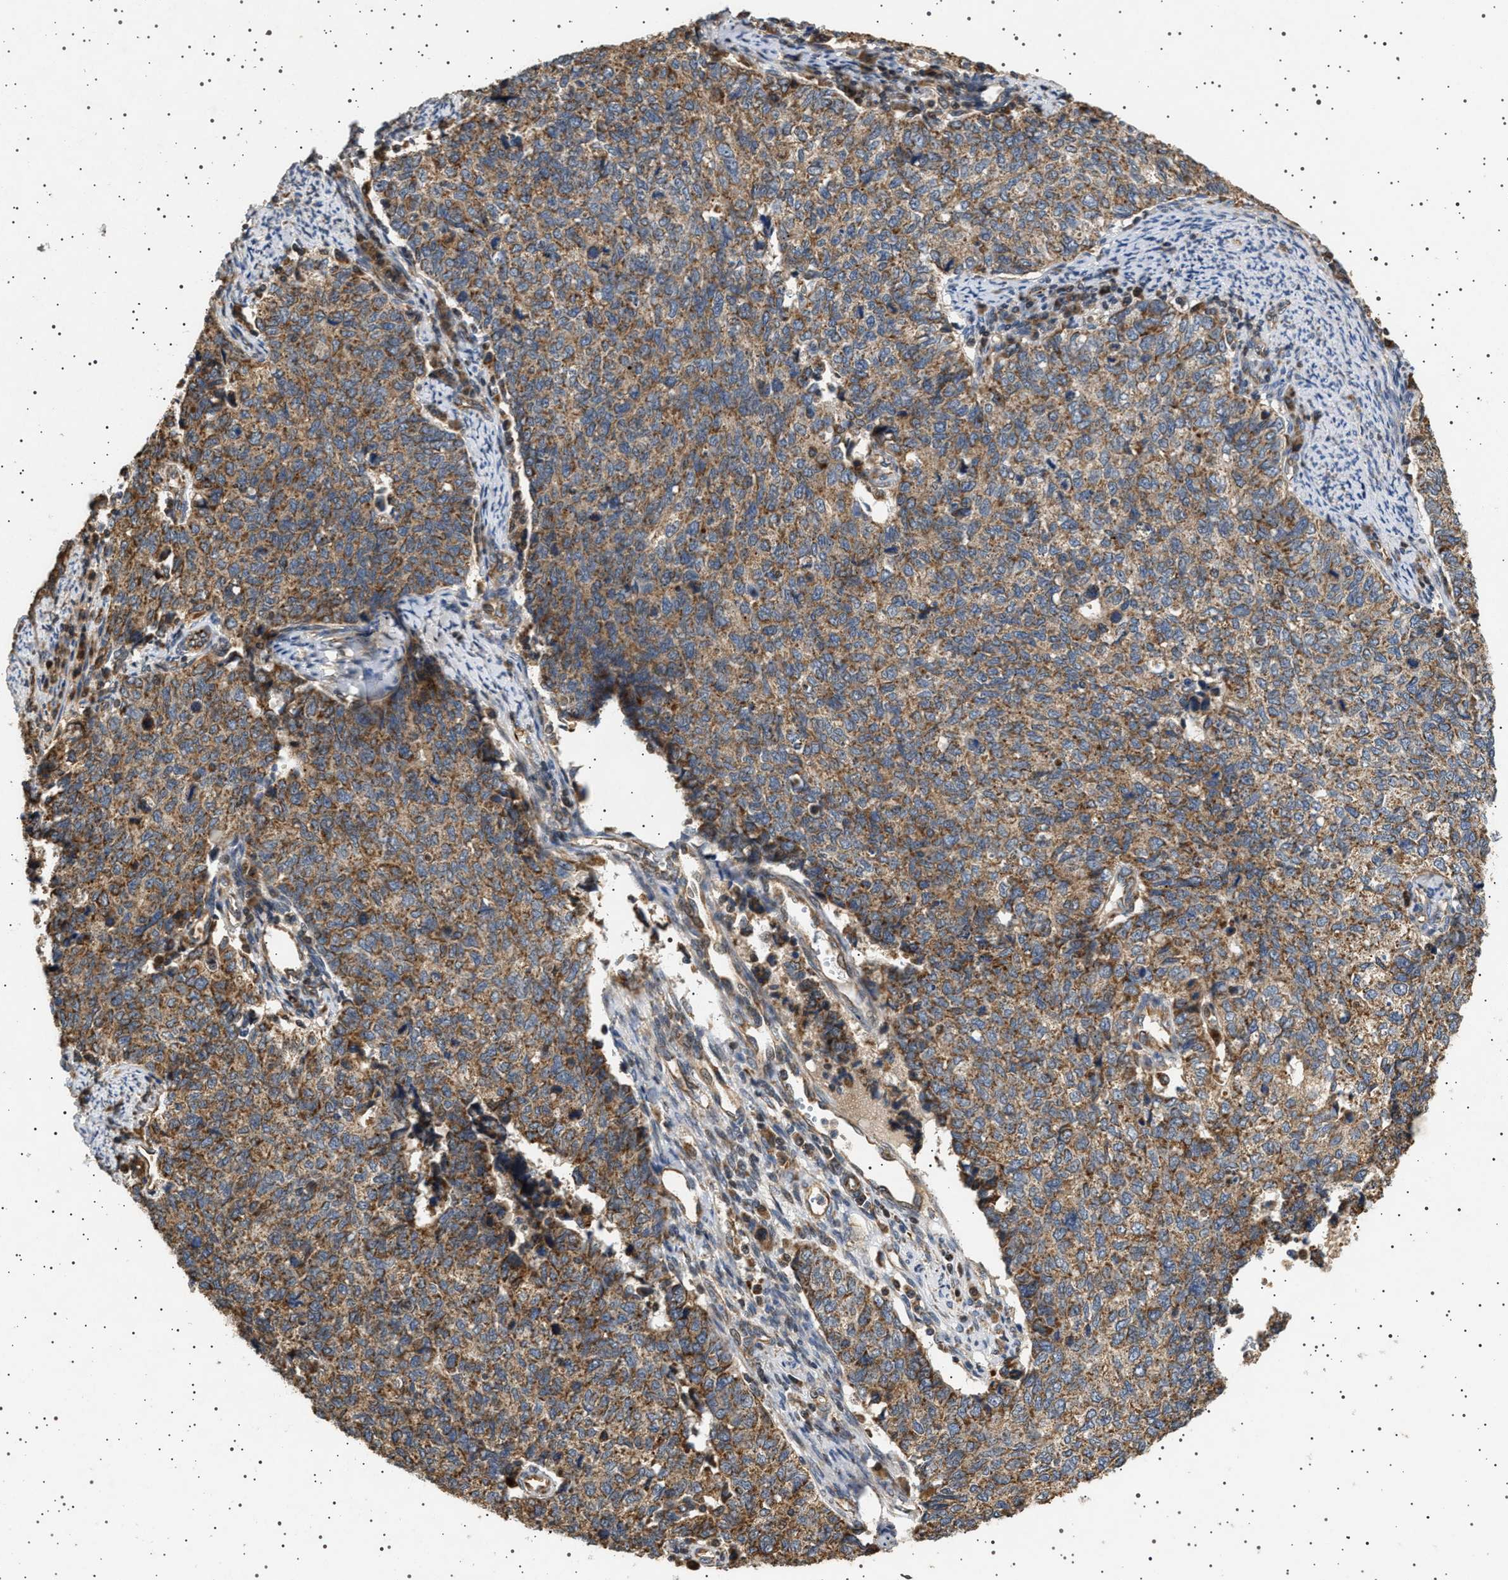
{"staining": {"intensity": "moderate", "quantity": ">75%", "location": "cytoplasmic/membranous"}, "tissue": "cervical cancer", "cell_type": "Tumor cells", "image_type": "cancer", "snomed": [{"axis": "morphology", "description": "Squamous cell carcinoma, NOS"}, {"axis": "topography", "description": "Cervix"}], "caption": "Squamous cell carcinoma (cervical) stained for a protein (brown) exhibits moderate cytoplasmic/membranous positive positivity in about >75% of tumor cells.", "gene": "TRUB2", "patient": {"sex": "female", "age": 63}}